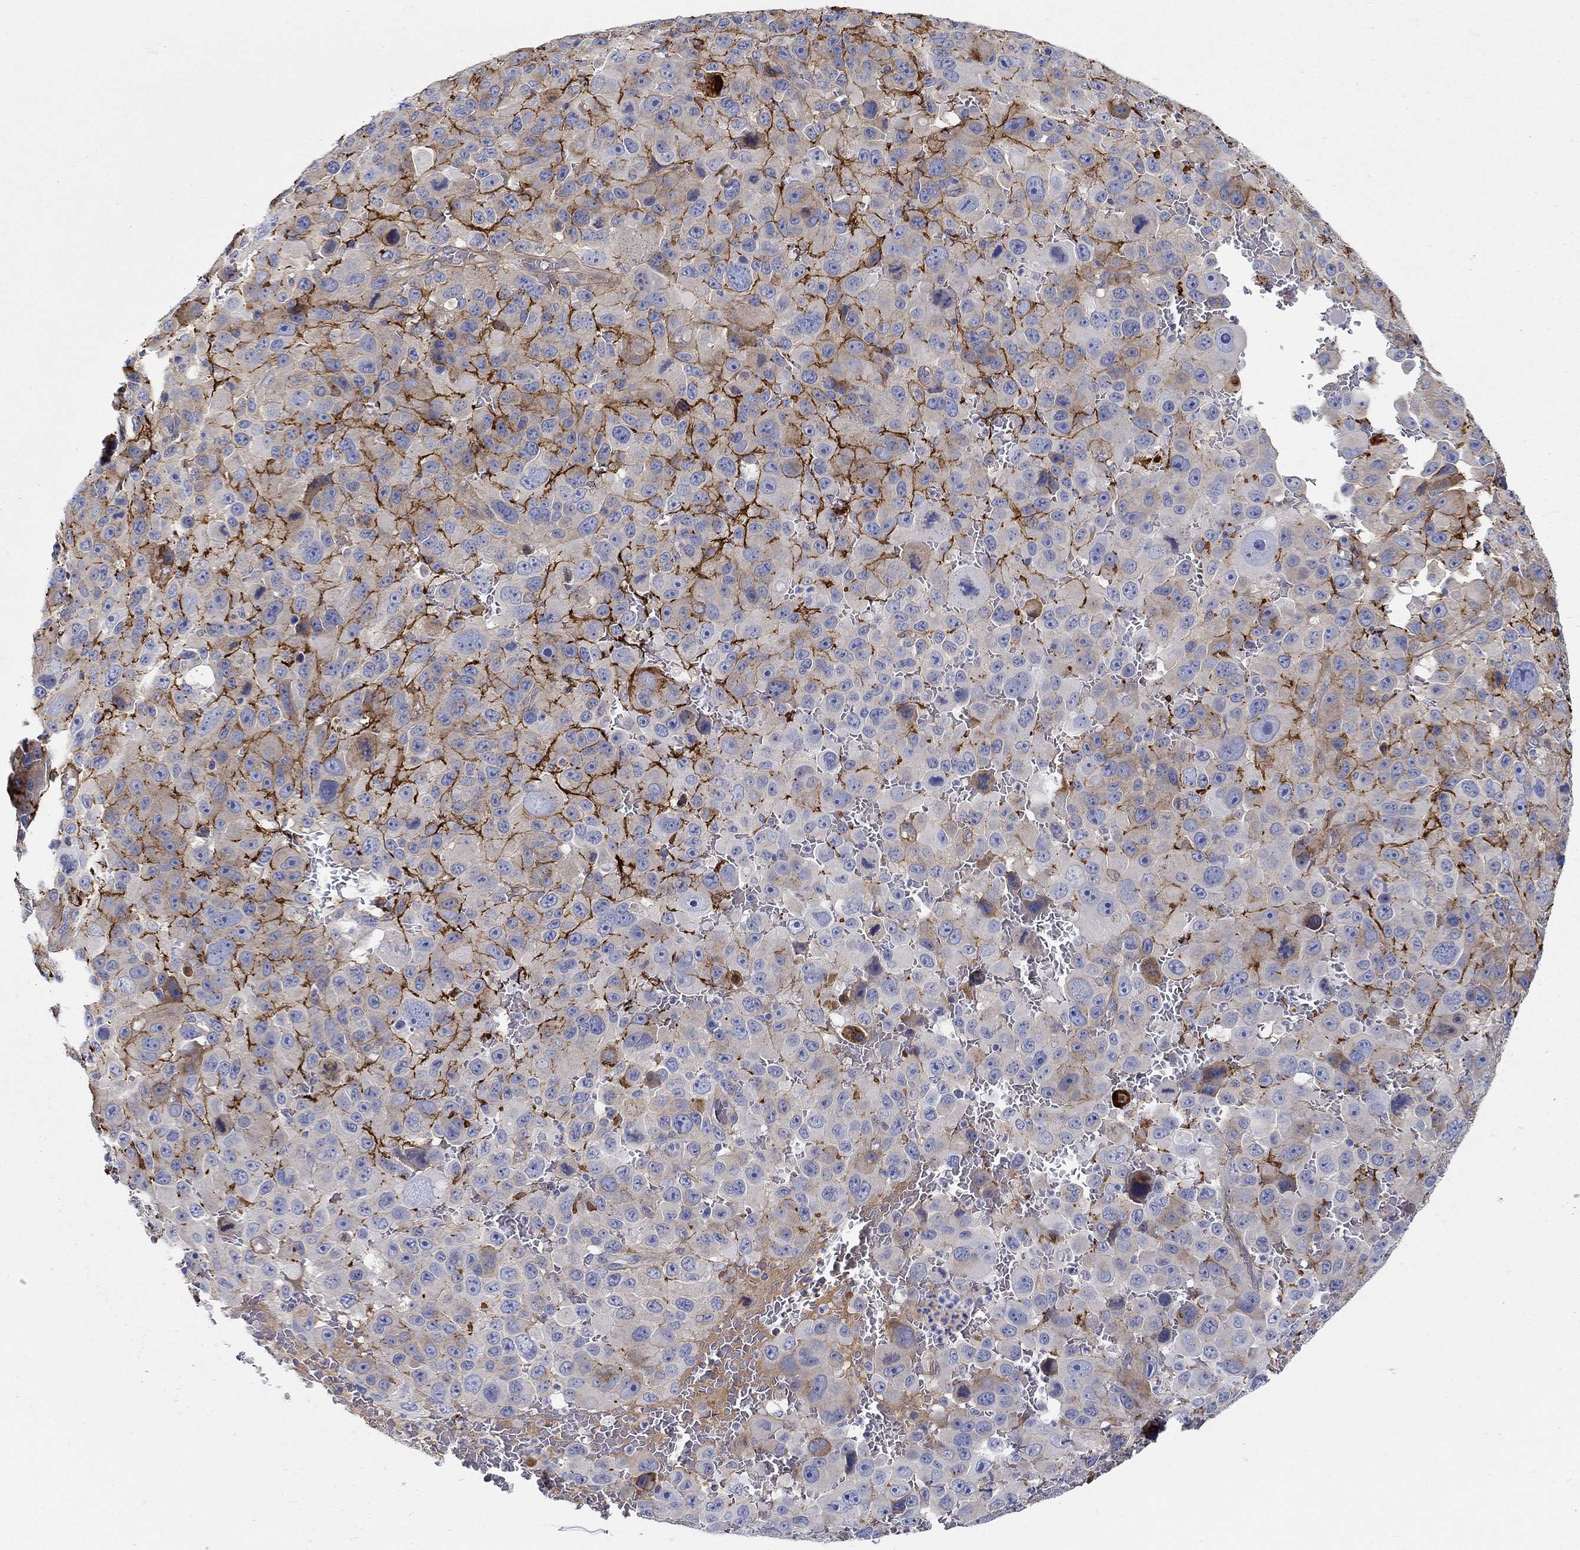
{"staining": {"intensity": "weak", "quantity": "<25%", "location": "cytoplasmic/membranous"}, "tissue": "melanoma", "cell_type": "Tumor cells", "image_type": "cancer", "snomed": [{"axis": "morphology", "description": "Malignant melanoma, NOS"}, {"axis": "topography", "description": "Skin"}], "caption": "Immunohistochemistry (IHC) of human malignant melanoma exhibits no expression in tumor cells. Brightfield microscopy of IHC stained with DAB (3,3'-diaminobenzidine) (brown) and hematoxylin (blue), captured at high magnification.", "gene": "TGFBI", "patient": {"sex": "female", "age": 91}}